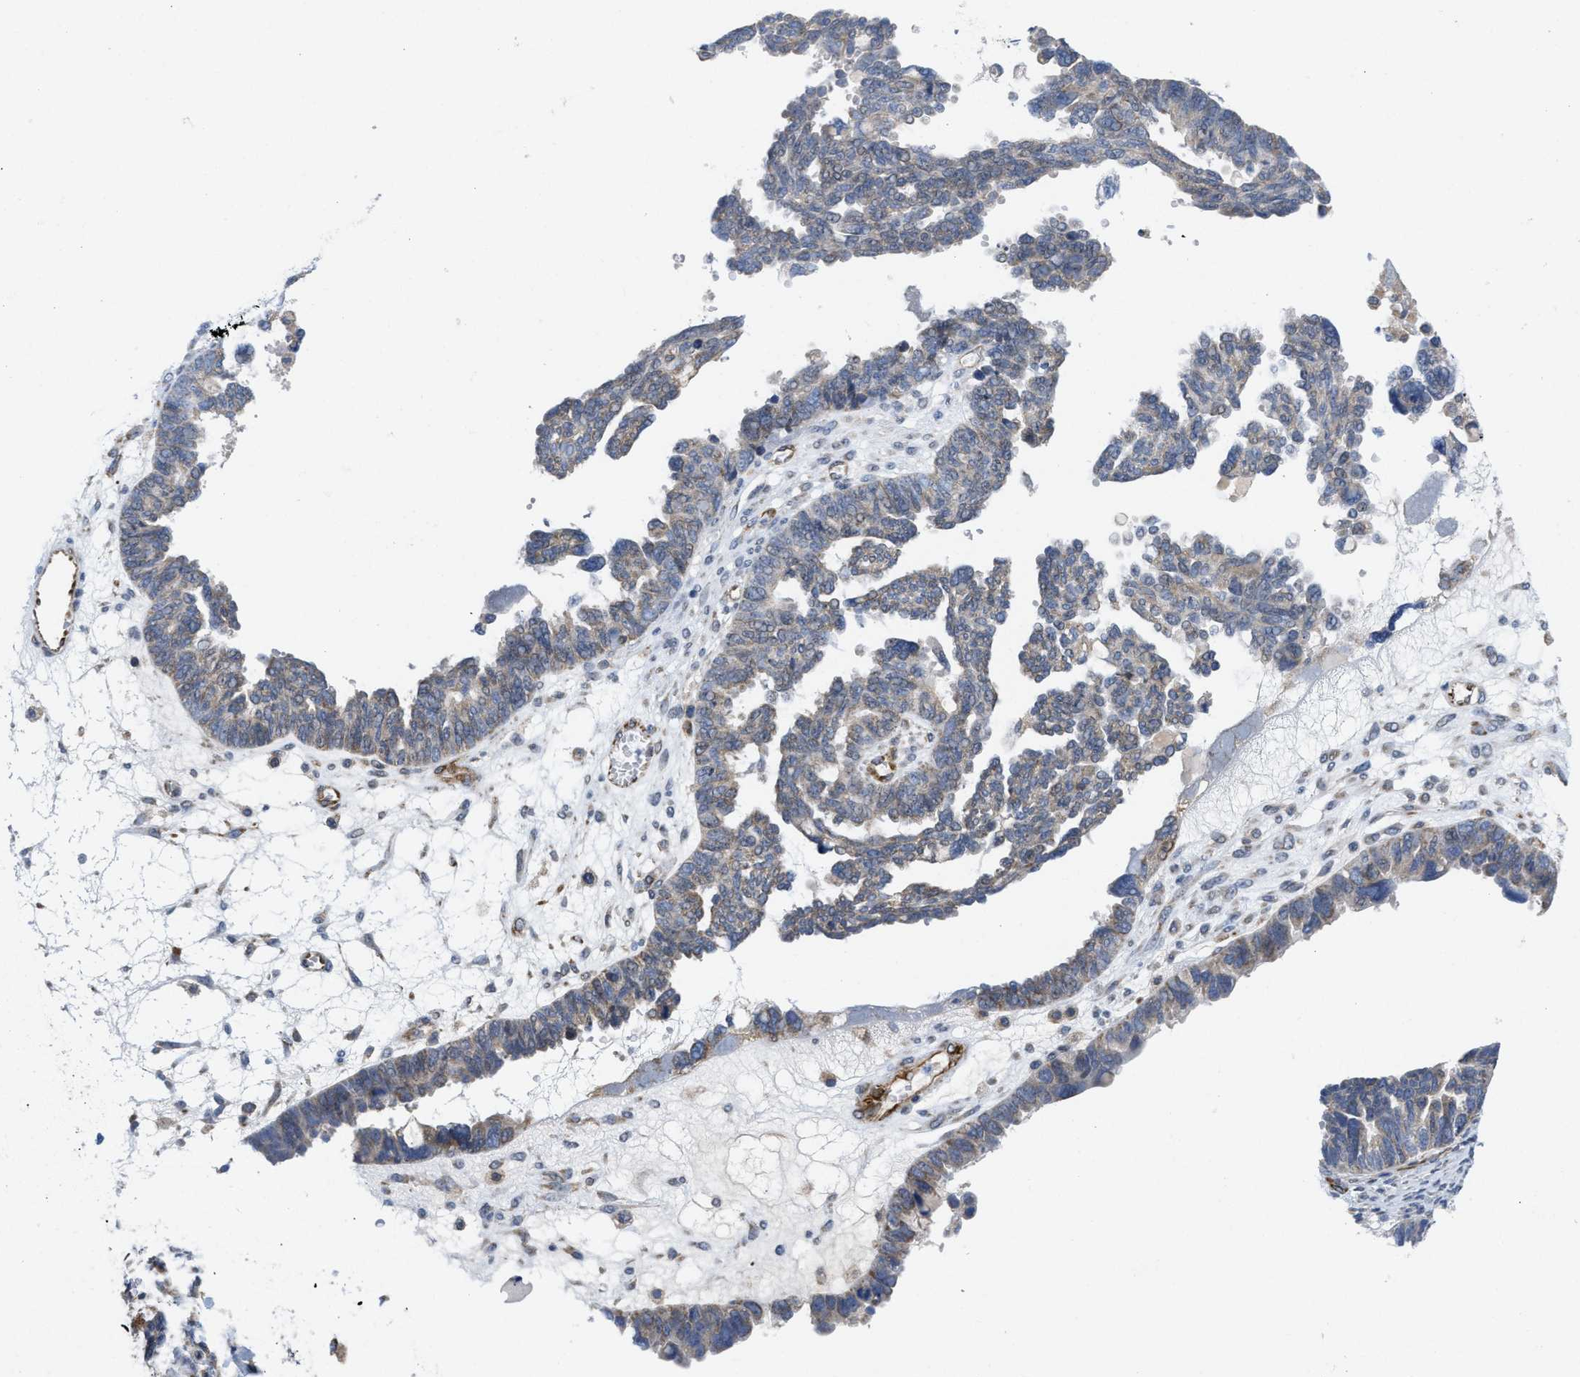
{"staining": {"intensity": "weak", "quantity": "<25%", "location": "cytoplasmic/membranous"}, "tissue": "ovarian cancer", "cell_type": "Tumor cells", "image_type": "cancer", "snomed": [{"axis": "morphology", "description": "Cystadenocarcinoma, serous, NOS"}, {"axis": "topography", "description": "Ovary"}], "caption": "Tumor cells show no significant expression in ovarian cancer (serous cystadenocarcinoma).", "gene": "EOGT", "patient": {"sex": "female", "age": 79}}